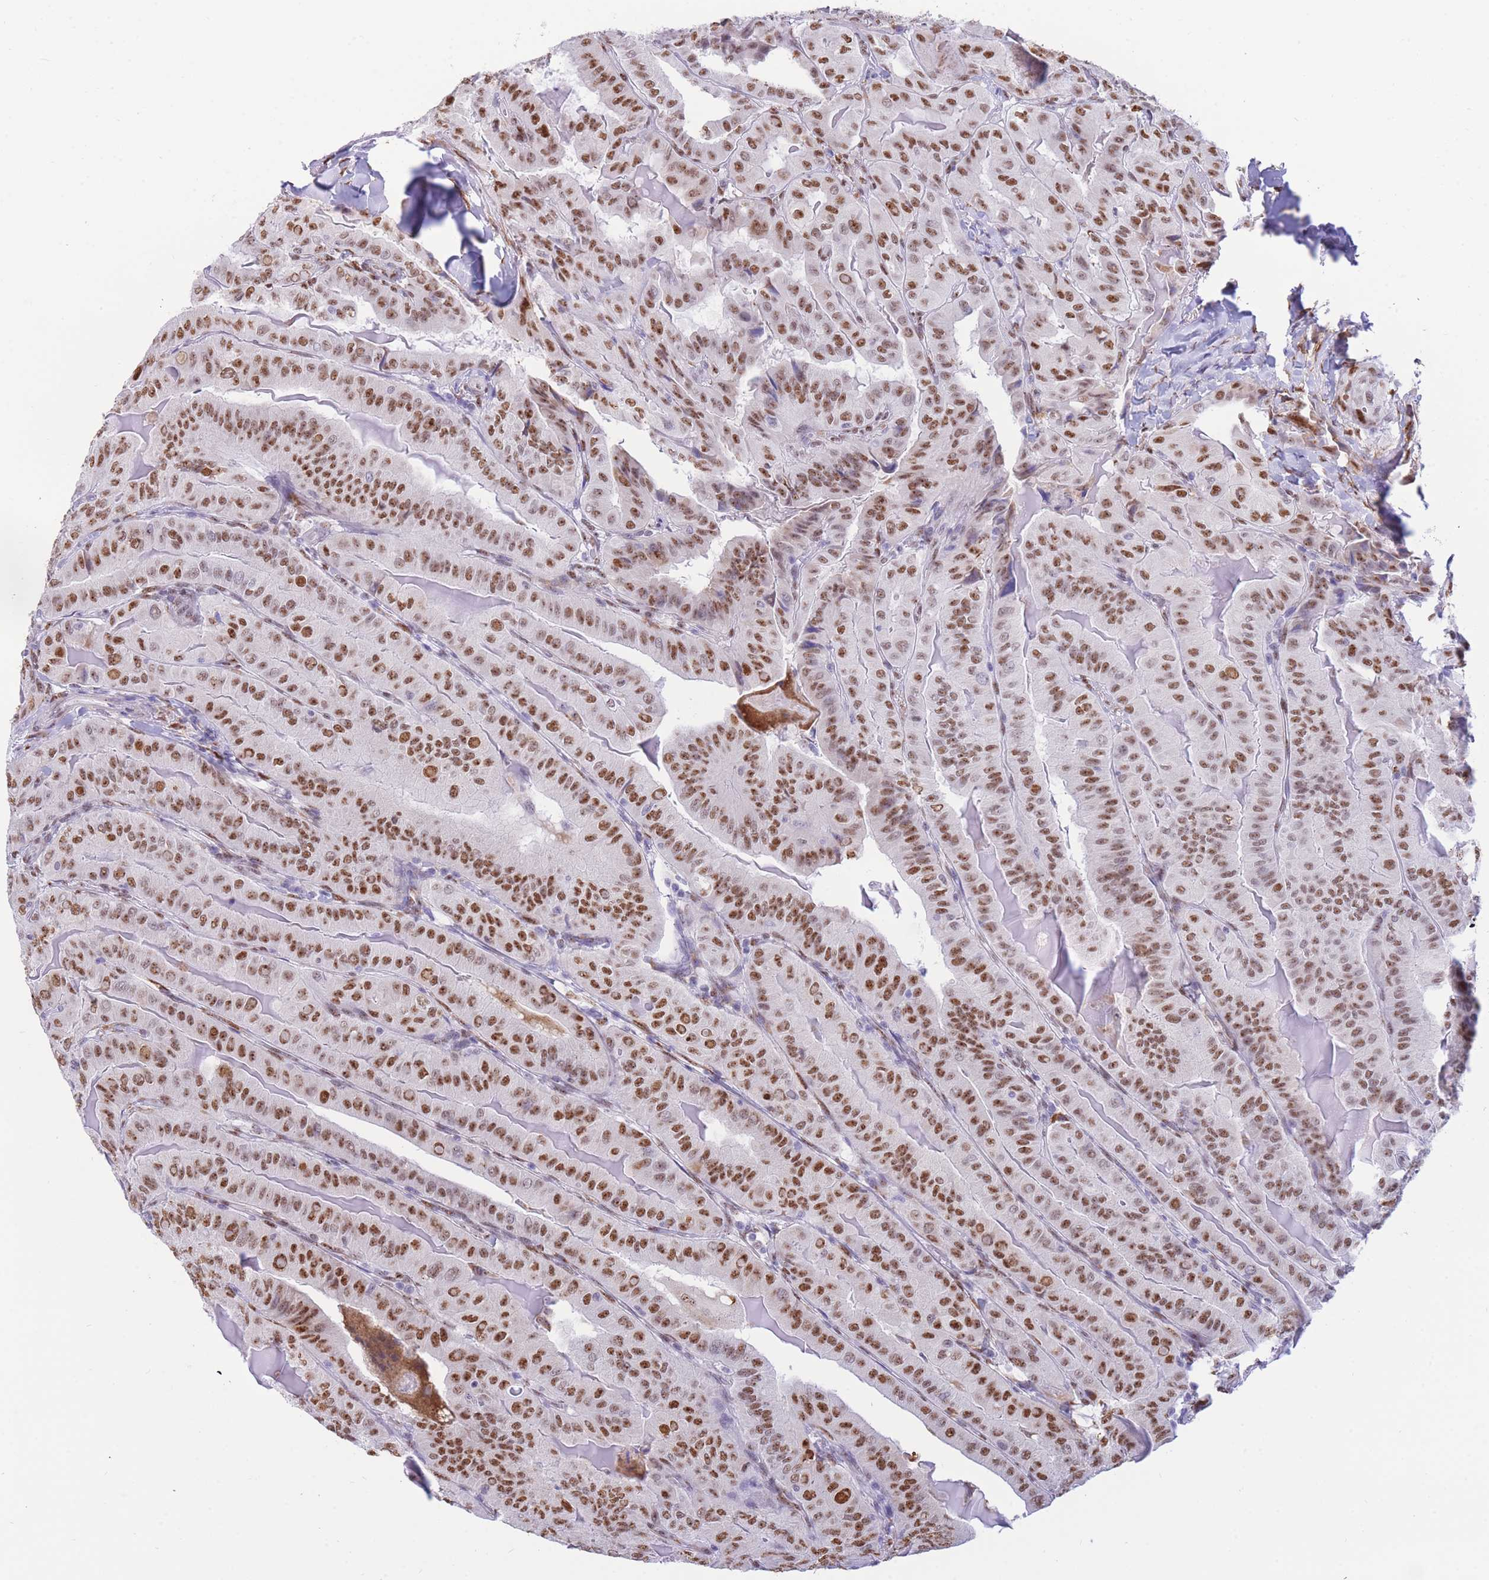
{"staining": {"intensity": "moderate", "quantity": ">75%", "location": "nuclear"}, "tissue": "thyroid cancer", "cell_type": "Tumor cells", "image_type": "cancer", "snomed": [{"axis": "morphology", "description": "Papillary adenocarcinoma, NOS"}, {"axis": "topography", "description": "Thyroid gland"}], "caption": "A high-resolution micrograph shows immunohistochemistry staining of thyroid papillary adenocarcinoma, which exhibits moderate nuclear positivity in approximately >75% of tumor cells. (DAB IHC with brightfield microscopy, high magnification).", "gene": "FAM153A", "patient": {"sex": "female", "age": 68}}